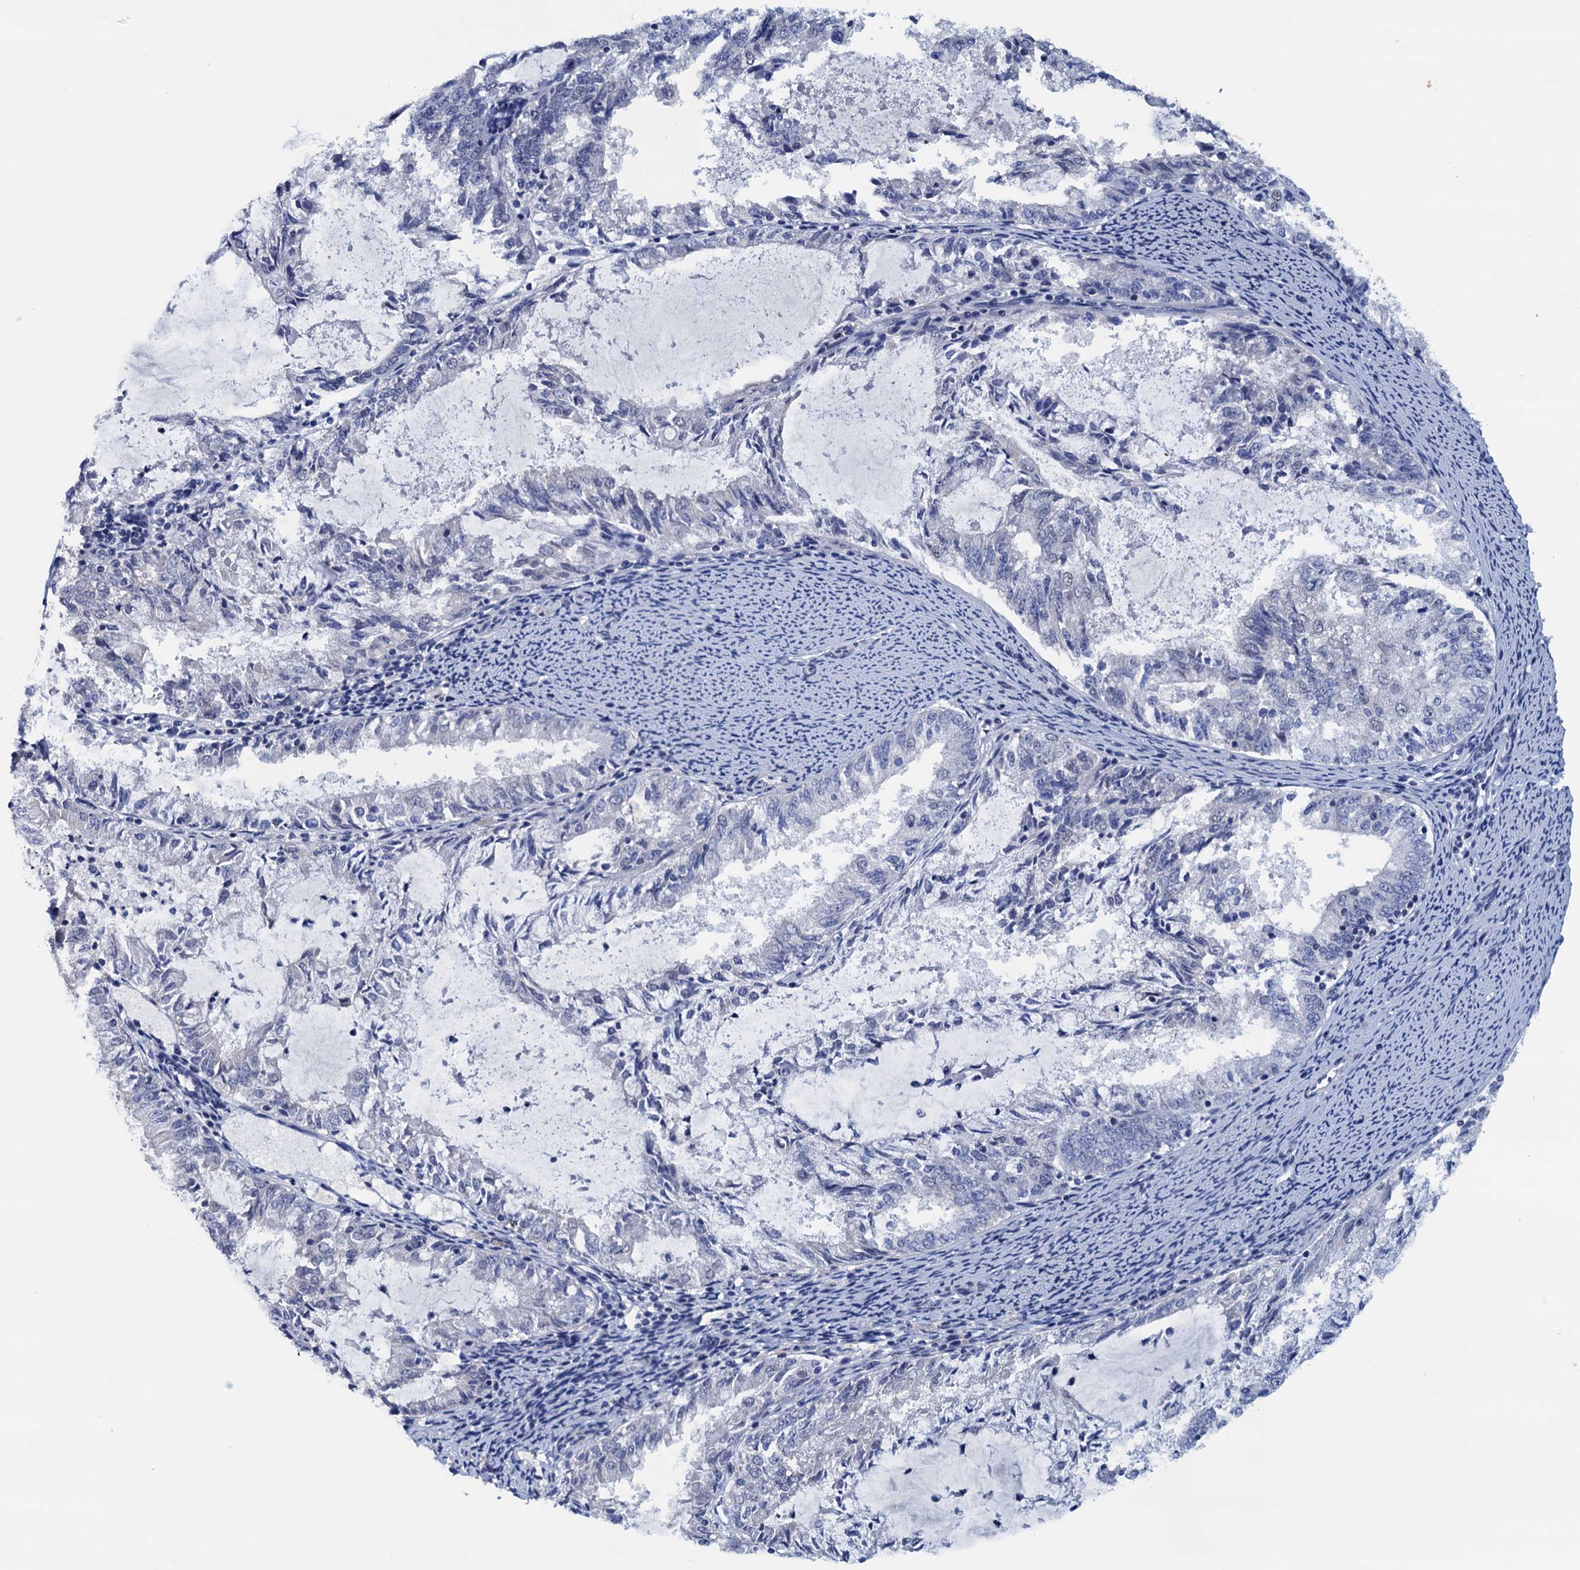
{"staining": {"intensity": "negative", "quantity": "none", "location": "none"}, "tissue": "endometrial cancer", "cell_type": "Tumor cells", "image_type": "cancer", "snomed": [{"axis": "morphology", "description": "Adenocarcinoma, NOS"}, {"axis": "topography", "description": "Endometrium"}], "caption": "This is an immunohistochemistry (IHC) photomicrograph of human adenocarcinoma (endometrial). There is no positivity in tumor cells.", "gene": "FNBP4", "patient": {"sex": "female", "age": 57}}